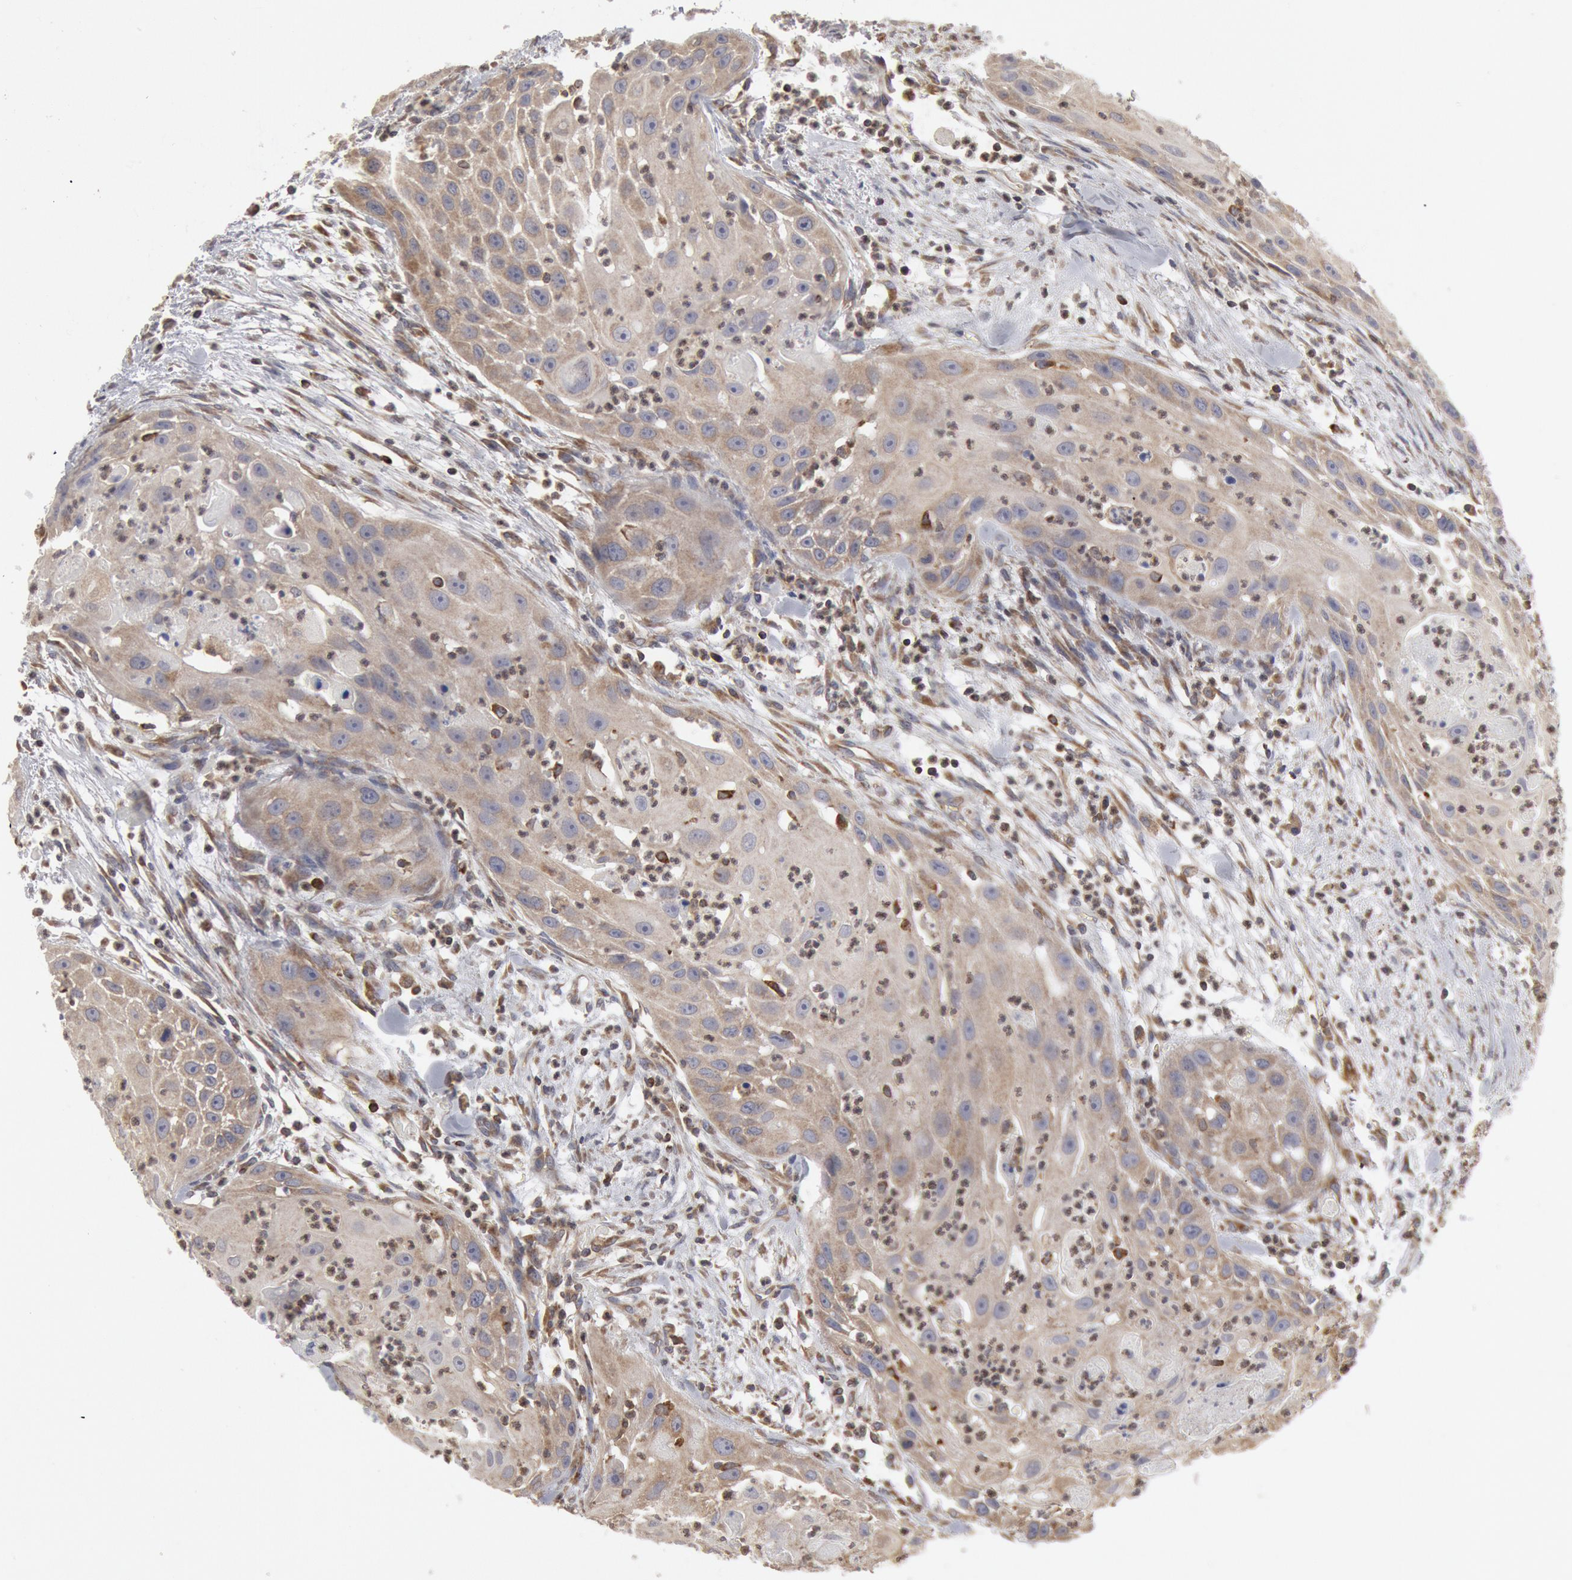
{"staining": {"intensity": "weak", "quantity": ">75%", "location": "cytoplasmic/membranous"}, "tissue": "head and neck cancer", "cell_type": "Tumor cells", "image_type": "cancer", "snomed": [{"axis": "morphology", "description": "Squamous cell carcinoma, NOS"}, {"axis": "topography", "description": "Head-Neck"}], "caption": "IHC of human head and neck squamous cell carcinoma reveals low levels of weak cytoplasmic/membranous staining in approximately >75% of tumor cells.", "gene": "OSBPL8", "patient": {"sex": "male", "age": 64}}